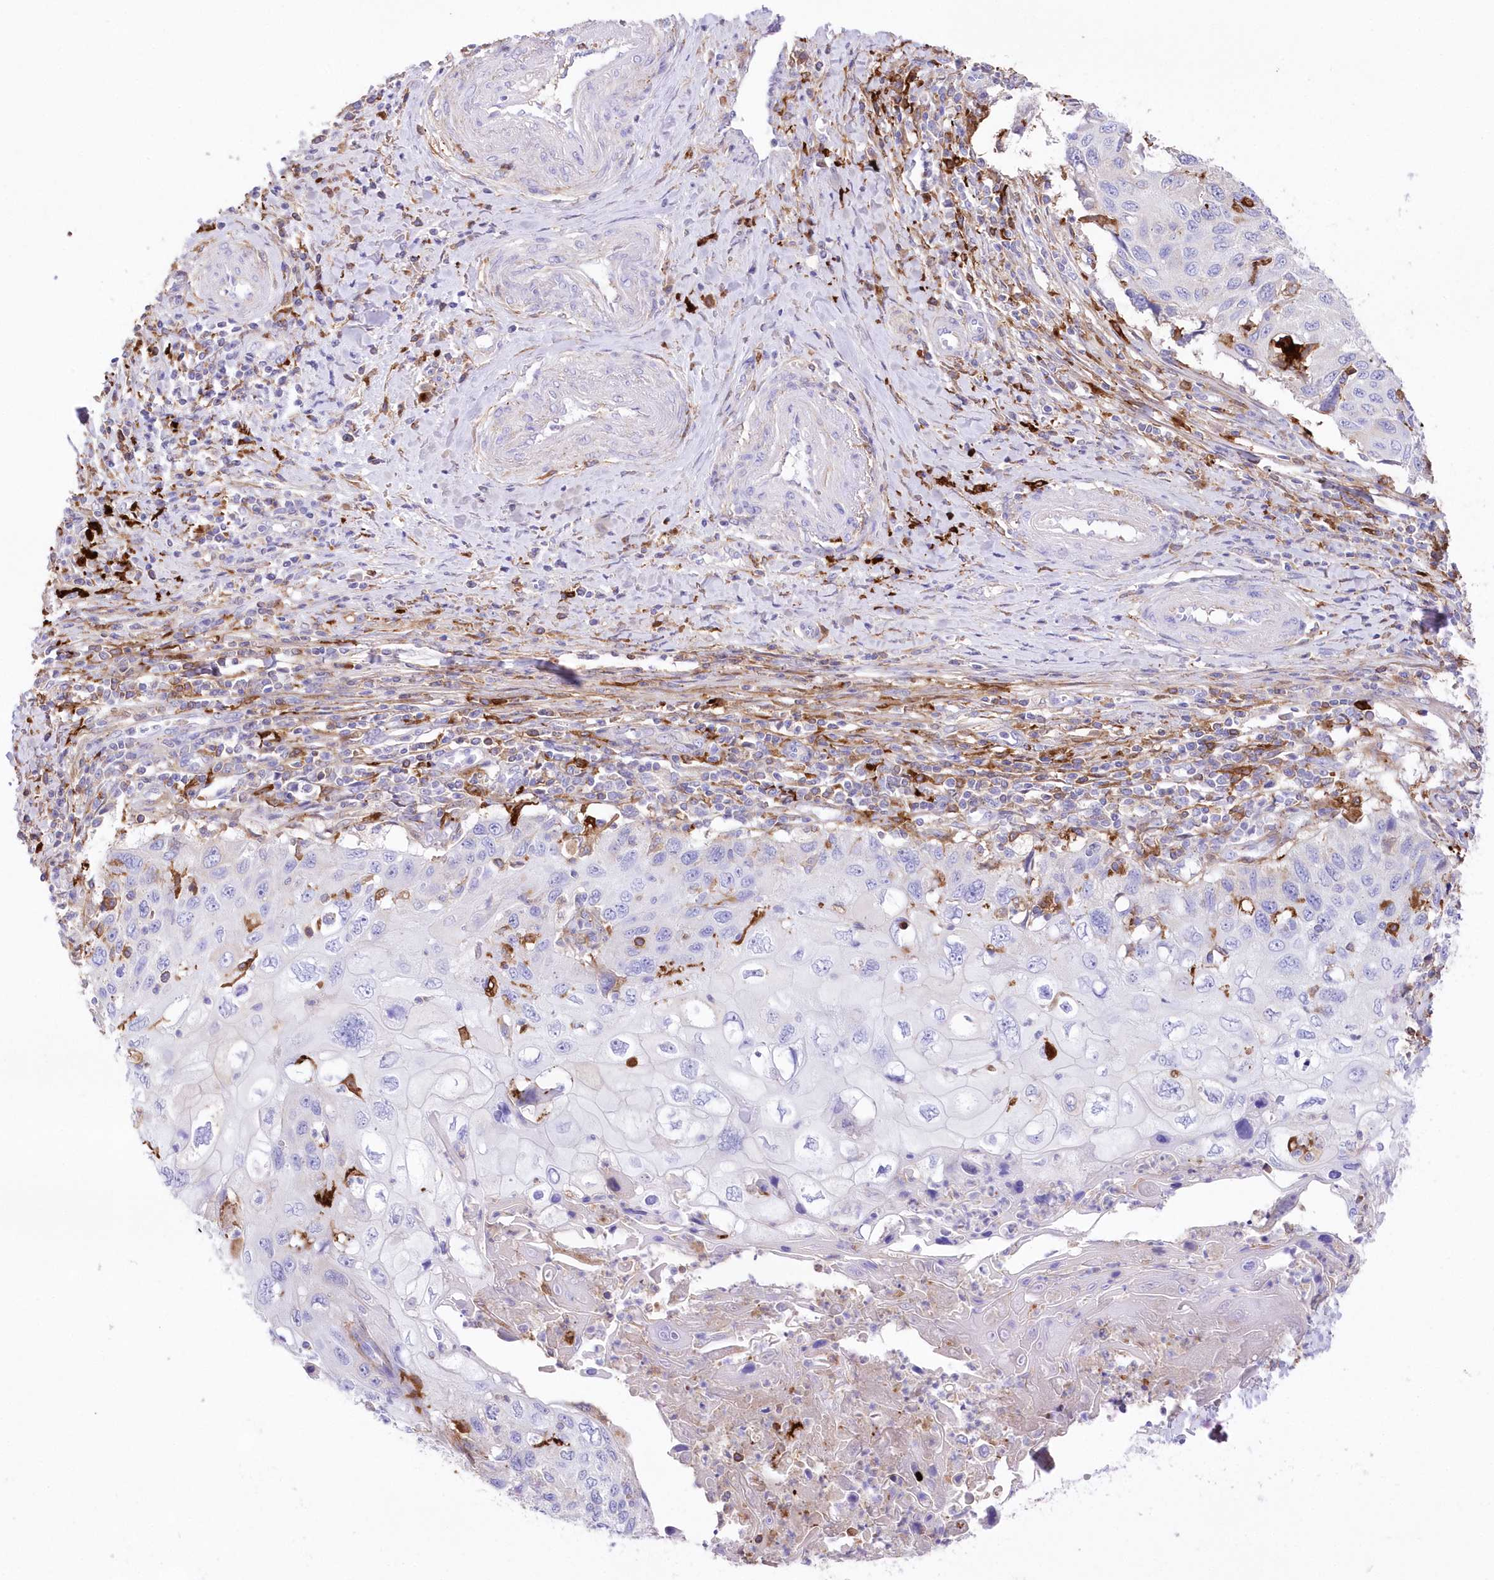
{"staining": {"intensity": "negative", "quantity": "none", "location": "none"}, "tissue": "cervical cancer", "cell_type": "Tumor cells", "image_type": "cancer", "snomed": [{"axis": "morphology", "description": "Squamous cell carcinoma, NOS"}, {"axis": "topography", "description": "Cervix"}], "caption": "Tumor cells are negative for protein expression in human cervical cancer.", "gene": "DNAJC19", "patient": {"sex": "female", "age": 70}}